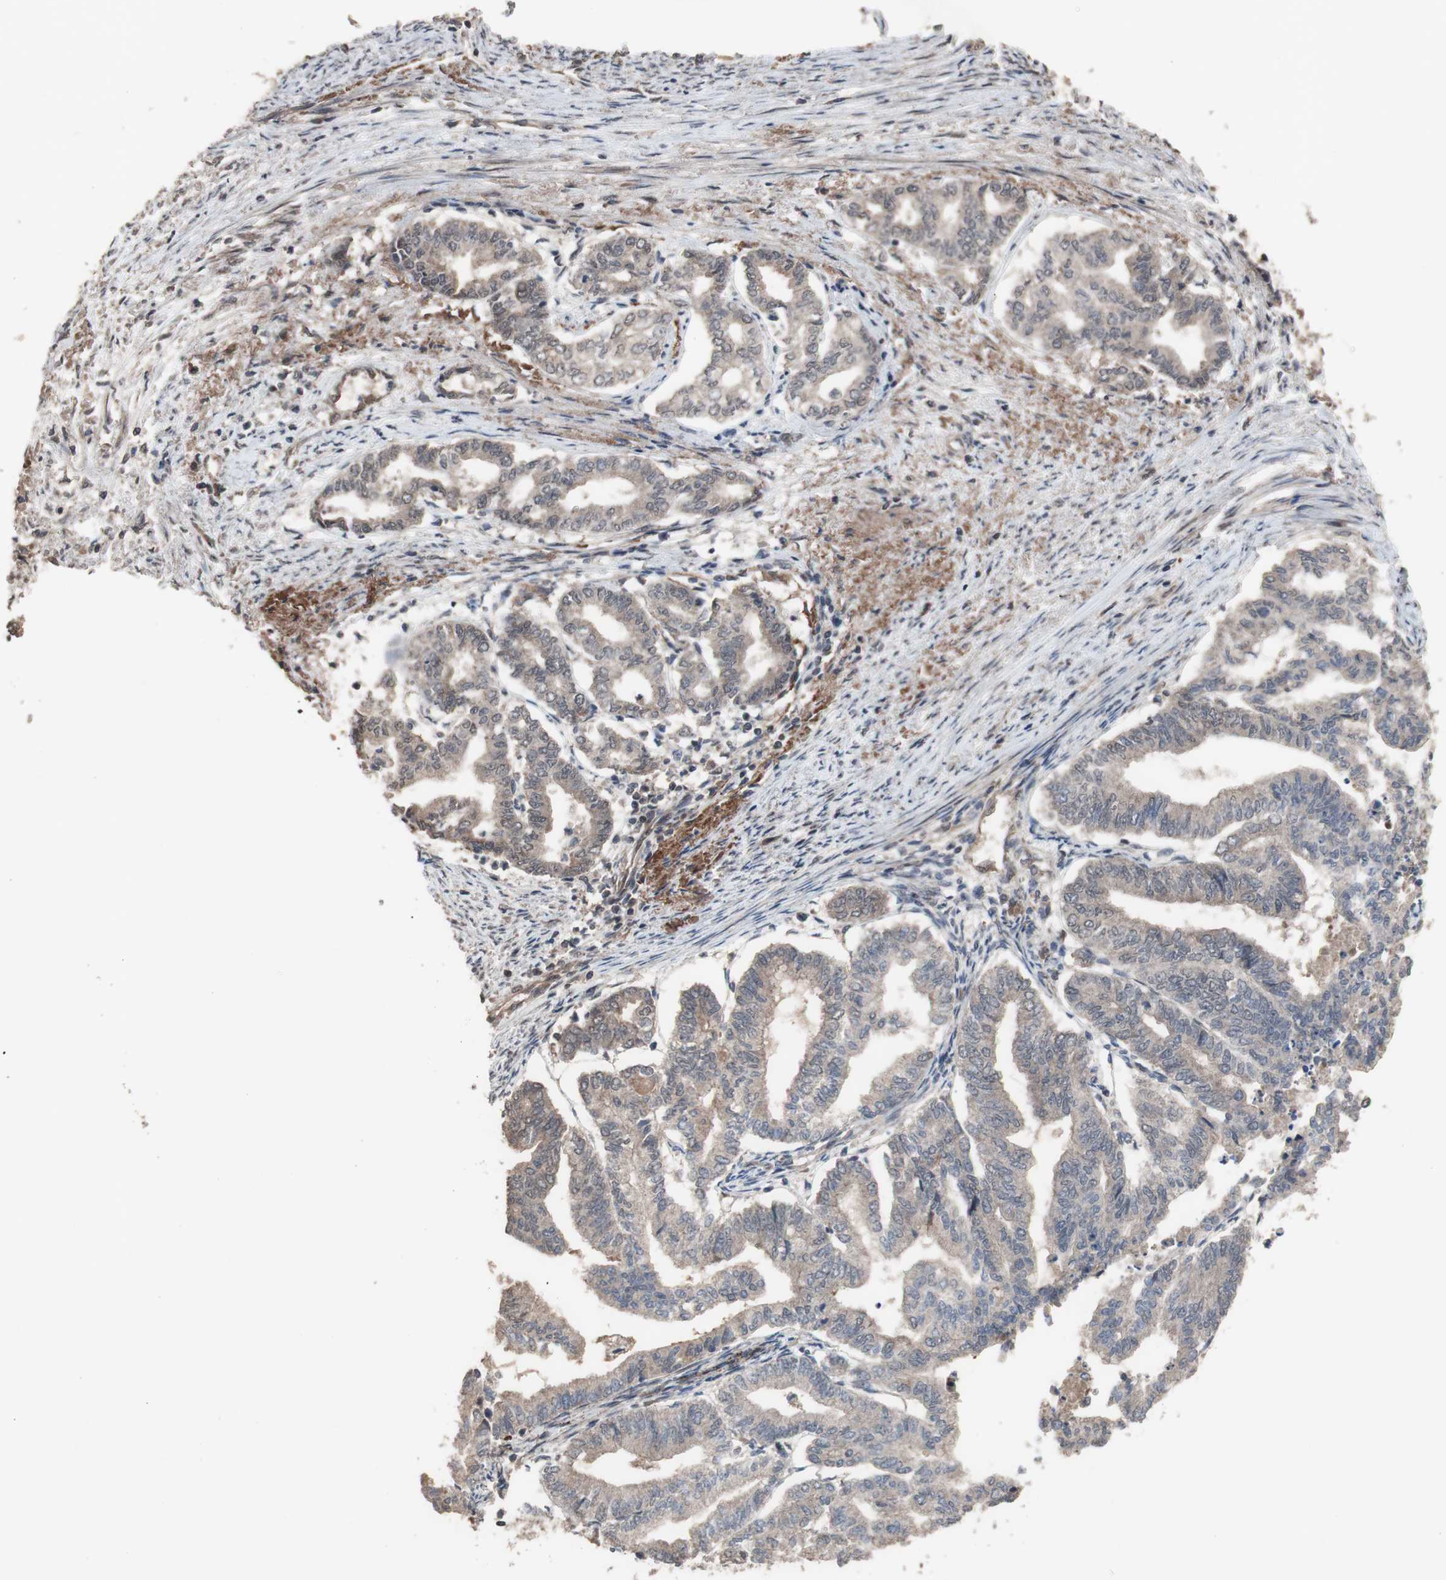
{"staining": {"intensity": "moderate", "quantity": ">75%", "location": "cytoplasmic/membranous"}, "tissue": "endometrial cancer", "cell_type": "Tumor cells", "image_type": "cancer", "snomed": [{"axis": "morphology", "description": "Adenocarcinoma, NOS"}, {"axis": "topography", "description": "Endometrium"}], "caption": "Human endometrial adenocarcinoma stained with a brown dye shows moderate cytoplasmic/membranous positive expression in approximately >75% of tumor cells.", "gene": "KANSL1", "patient": {"sex": "female", "age": 79}}